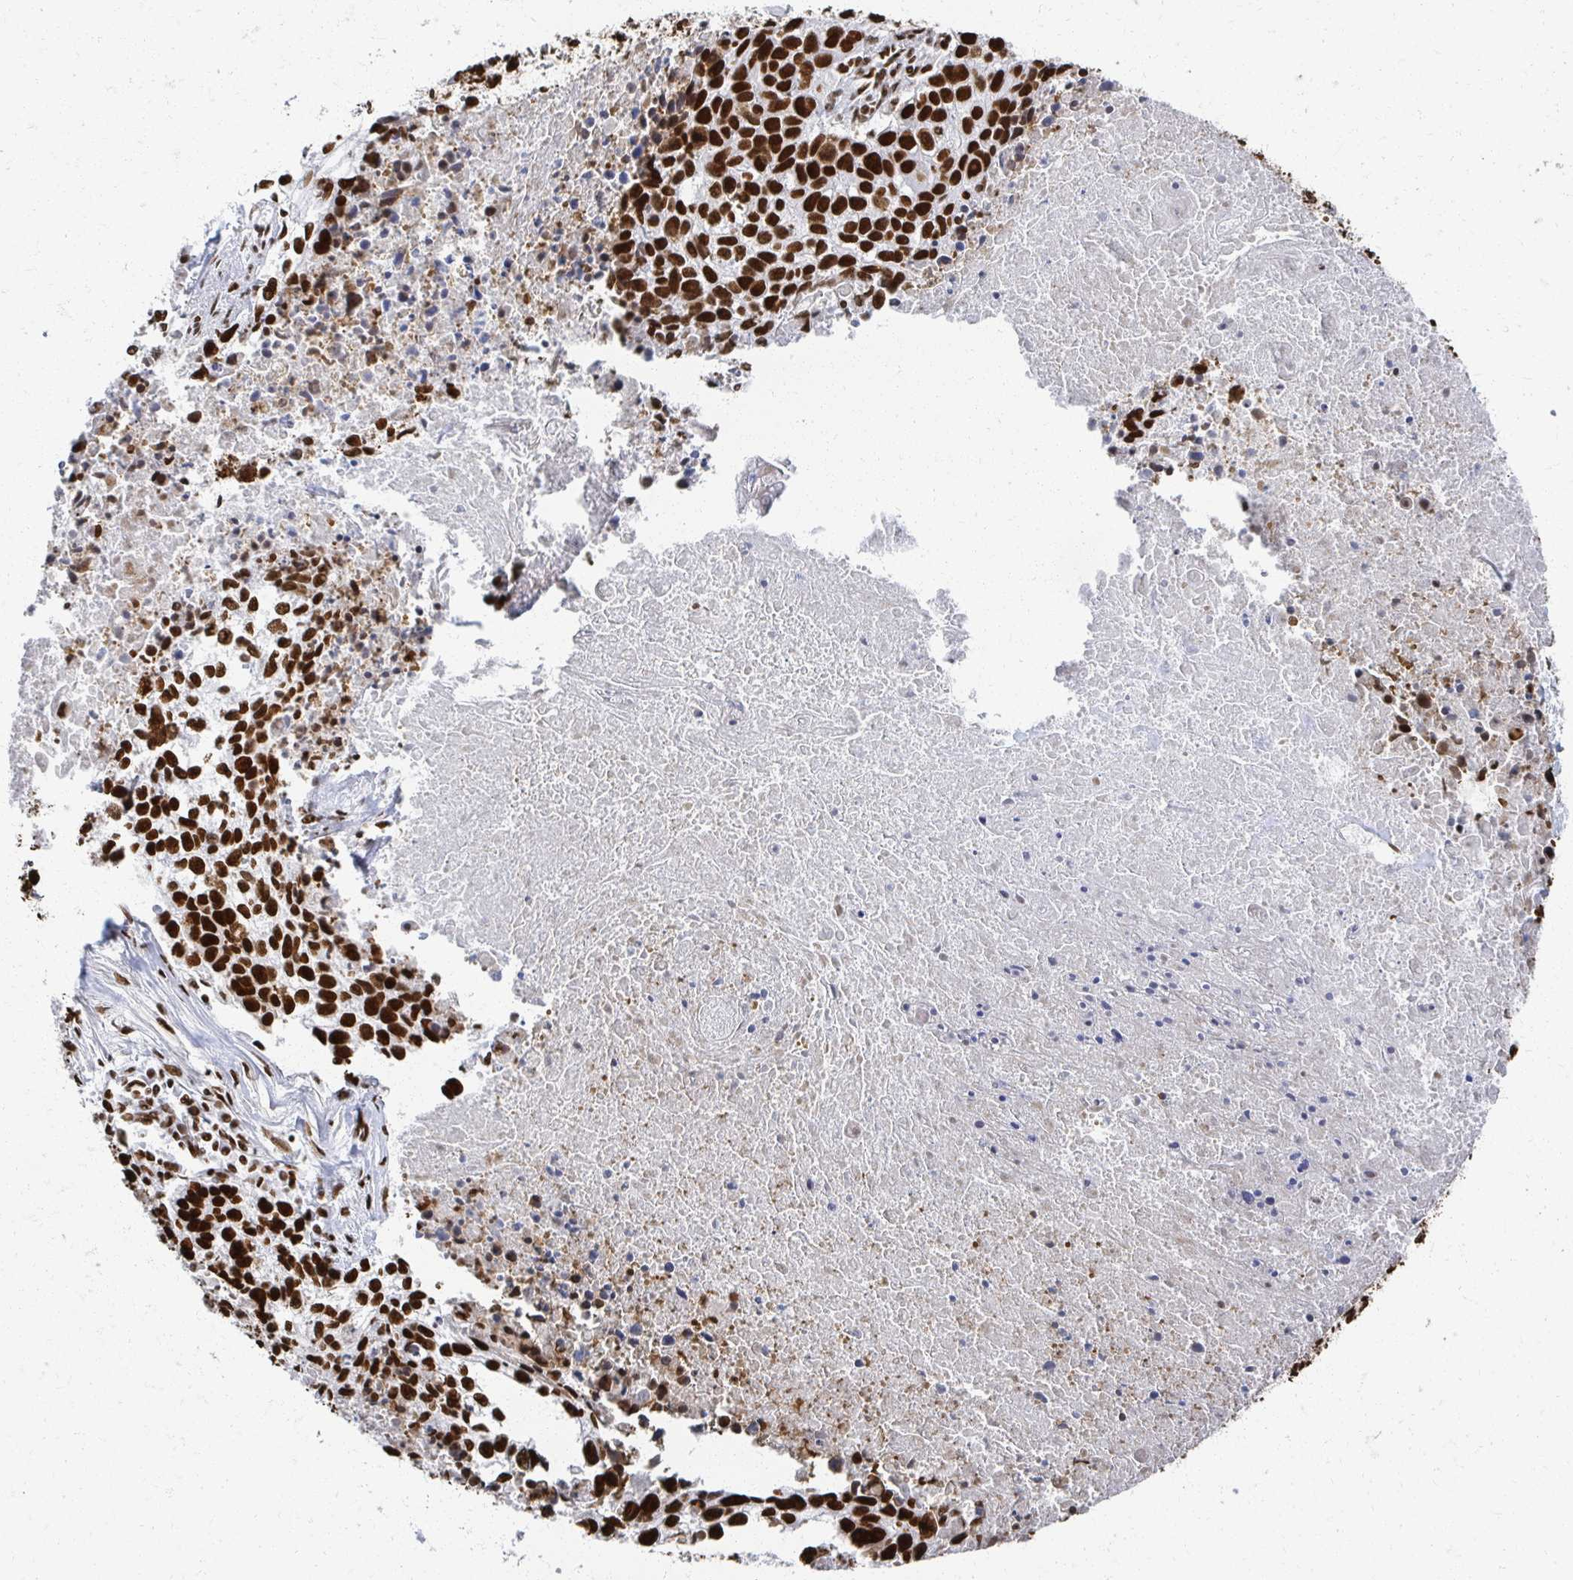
{"staining": {"intensity": "strong", "quantity": ">75%", "location": "nuclear"}, "tissue": "lung cancer", "cell_type": "Tumor cells", "image_type": "cancer", "snomed": [{"axis": "morphology", "description": "Squamous cell carcinoma, NOS"}, {"axis": "topography", "description": "Lung"}], "caption": "A photomicrograph showing strong nuclear staining in approximately >75% of tumor cells in lung squamous cell carcinoma, as visualized by brown immunohistochemical staining.", "gene": "RBBP7", "patient": {"sex": "male", "age": 74}}